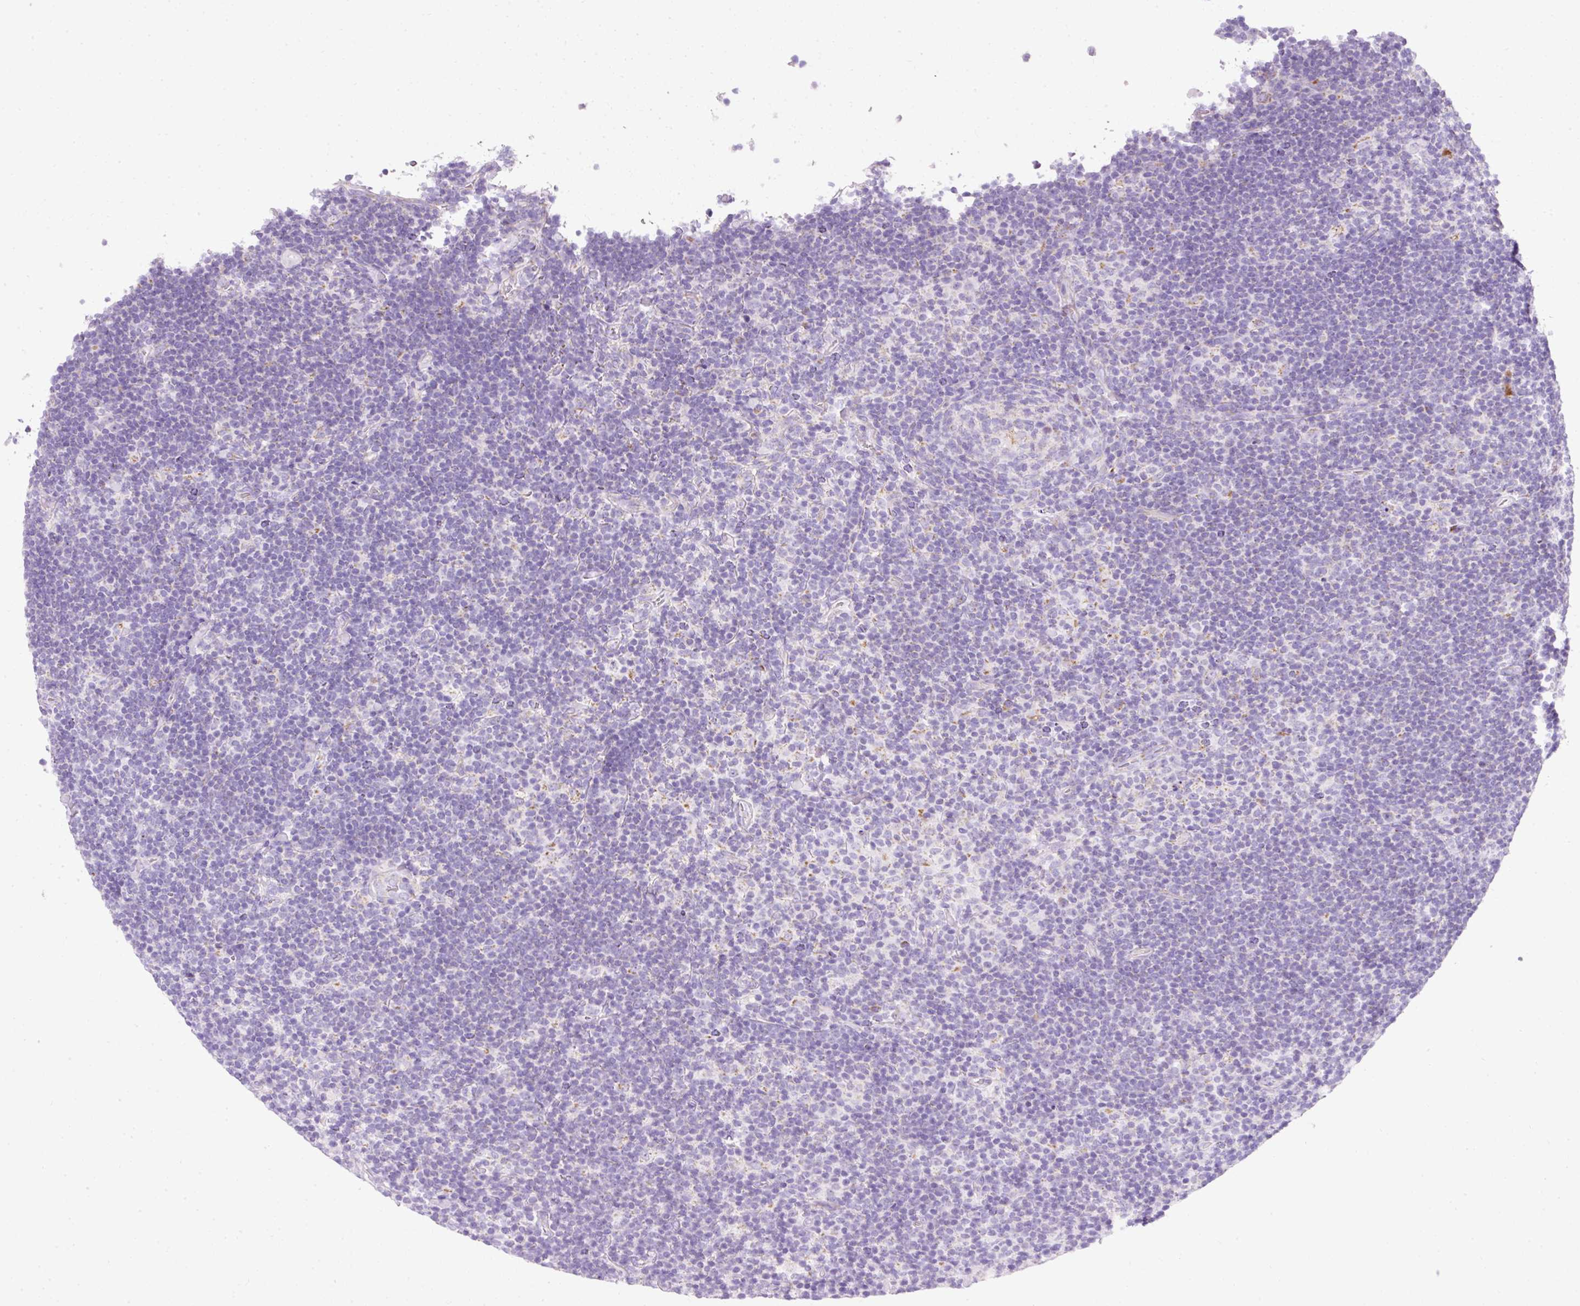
{"staining": {"intensity": "negative", "quantity": "none", "location": "none"}, "tissue": "lymphoma", "cell_type": "Tumor cells", "image_type": "cancer", "snomed": [{"axis": "morphology", "description": "Hodgkin's disease, NOS"}, {"axis": "topography", "description": "Lymph node"}], "caption": "DAB (3,3'-diaminobenzidine) immunohistochemical staining of Hodgkin's disease exhibits no significant staining in tumor cells.", "gene": "PLPP2", "patient": {"sex": "female", "age": 57}}